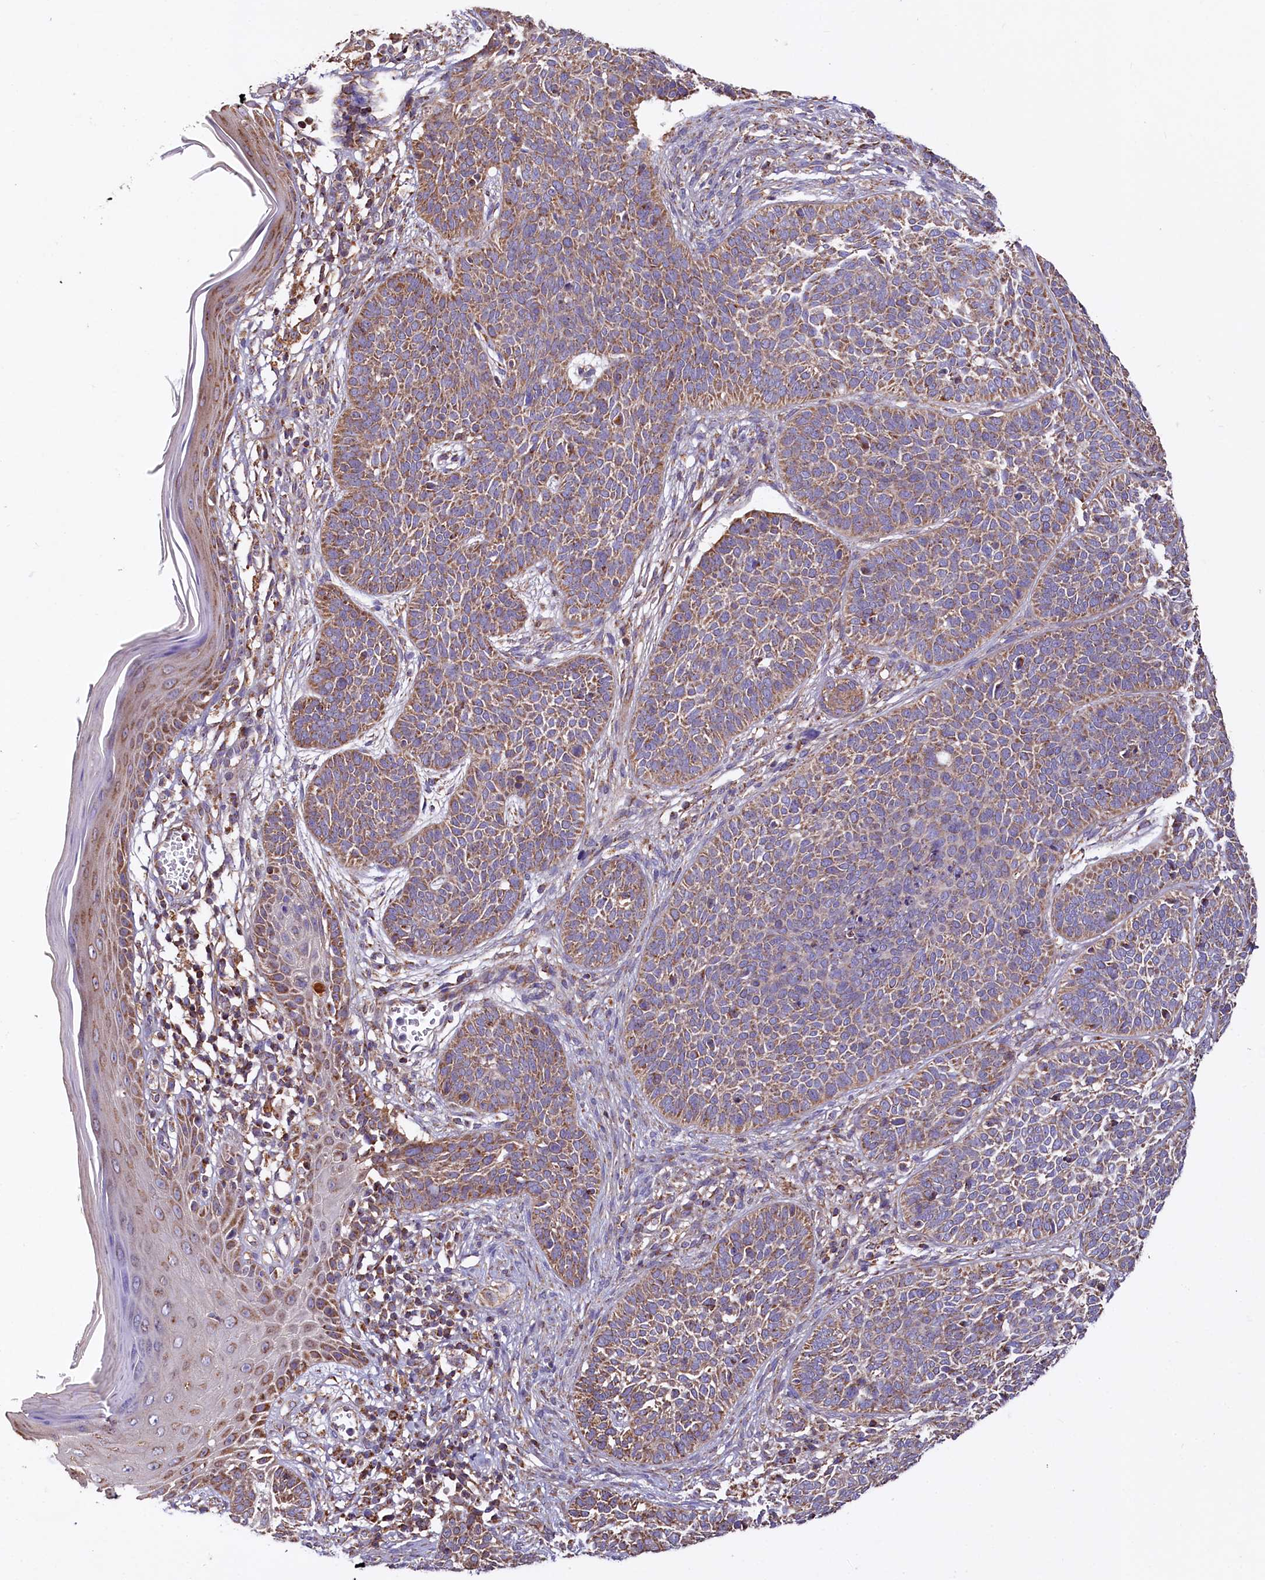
{"staining": {"intensity": "moderate", "quantity": "25%-75%", "location": "cytoplasmic/membranous"}, "tissue": "skin cancer", "cell_type": "Tumor cells", "image_type": "cancer", "snomed": [{"axis": "morphology", "description": "Basal cell carcinoma"}, {"axis": "topography", "description": "Skin"}], "caption": "Protein staining by IHC reveals moderate cytoplasmic/membranous expression in about 25%-75% of tumor cells in skin cancer (basal cell carcinoma).", "gene": "NUDT15", "patient": {"sex": "male", "age": 85}}